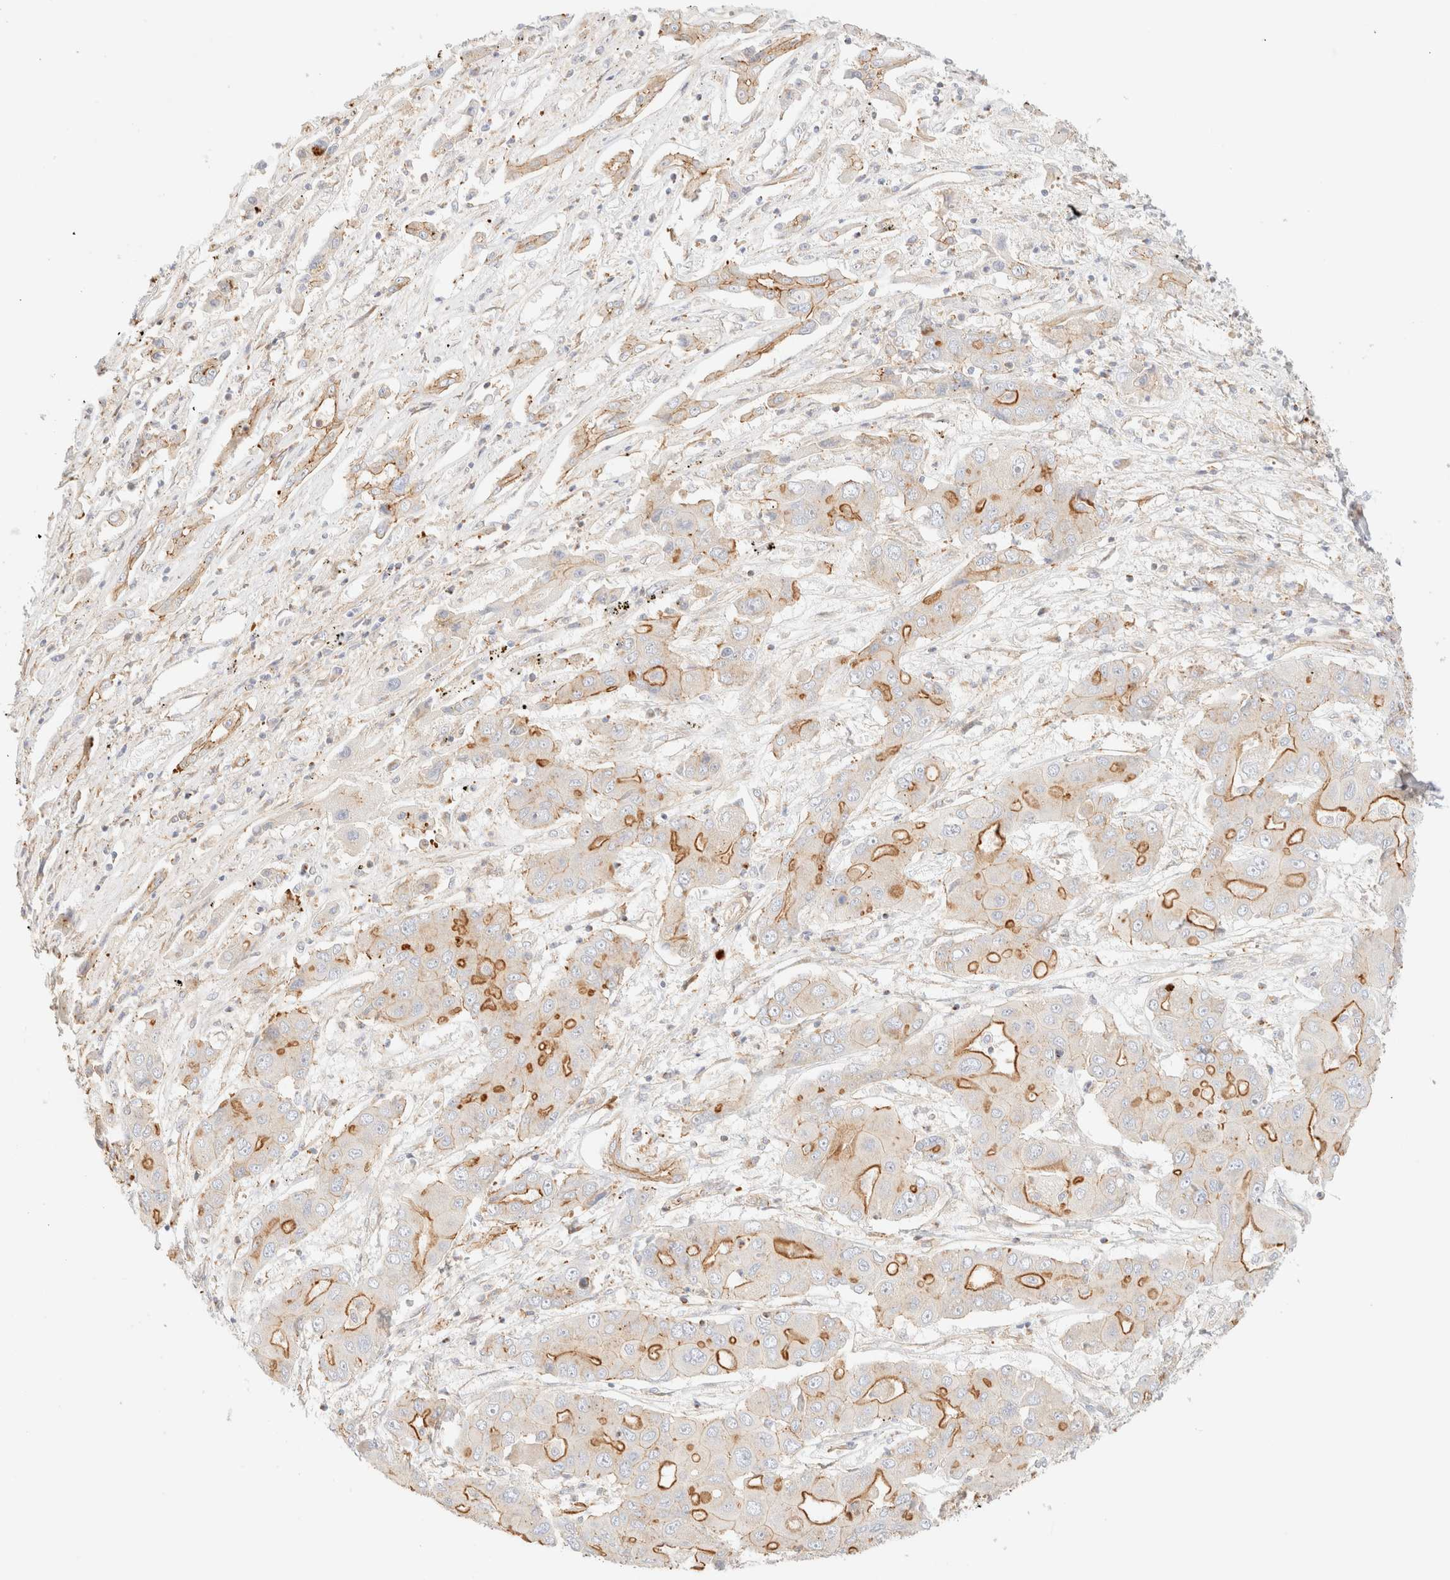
{"staining": {"intensity": "moderate", "quantity": "25%-75%", "location": "cytoplasmic/membranous"}, "tissue": "liver cancer", "cell_type": "Tumor cells", "image_type": "cancer", "snomed": [{"axis": "morphology", "description": "Cholangiocarcinoma"}, {"axis": "topography", "description": "Liver"}], "caption": "A histopathology image showing moderate cytoplasmic/membranous expression in approximately 25%-75% of tumor cells in liver cholangiocarcinoma, as visualized by brown immunohistochemical staining.", "gene": "MYO10", "patient": {"sex": "male", "age": 67}}